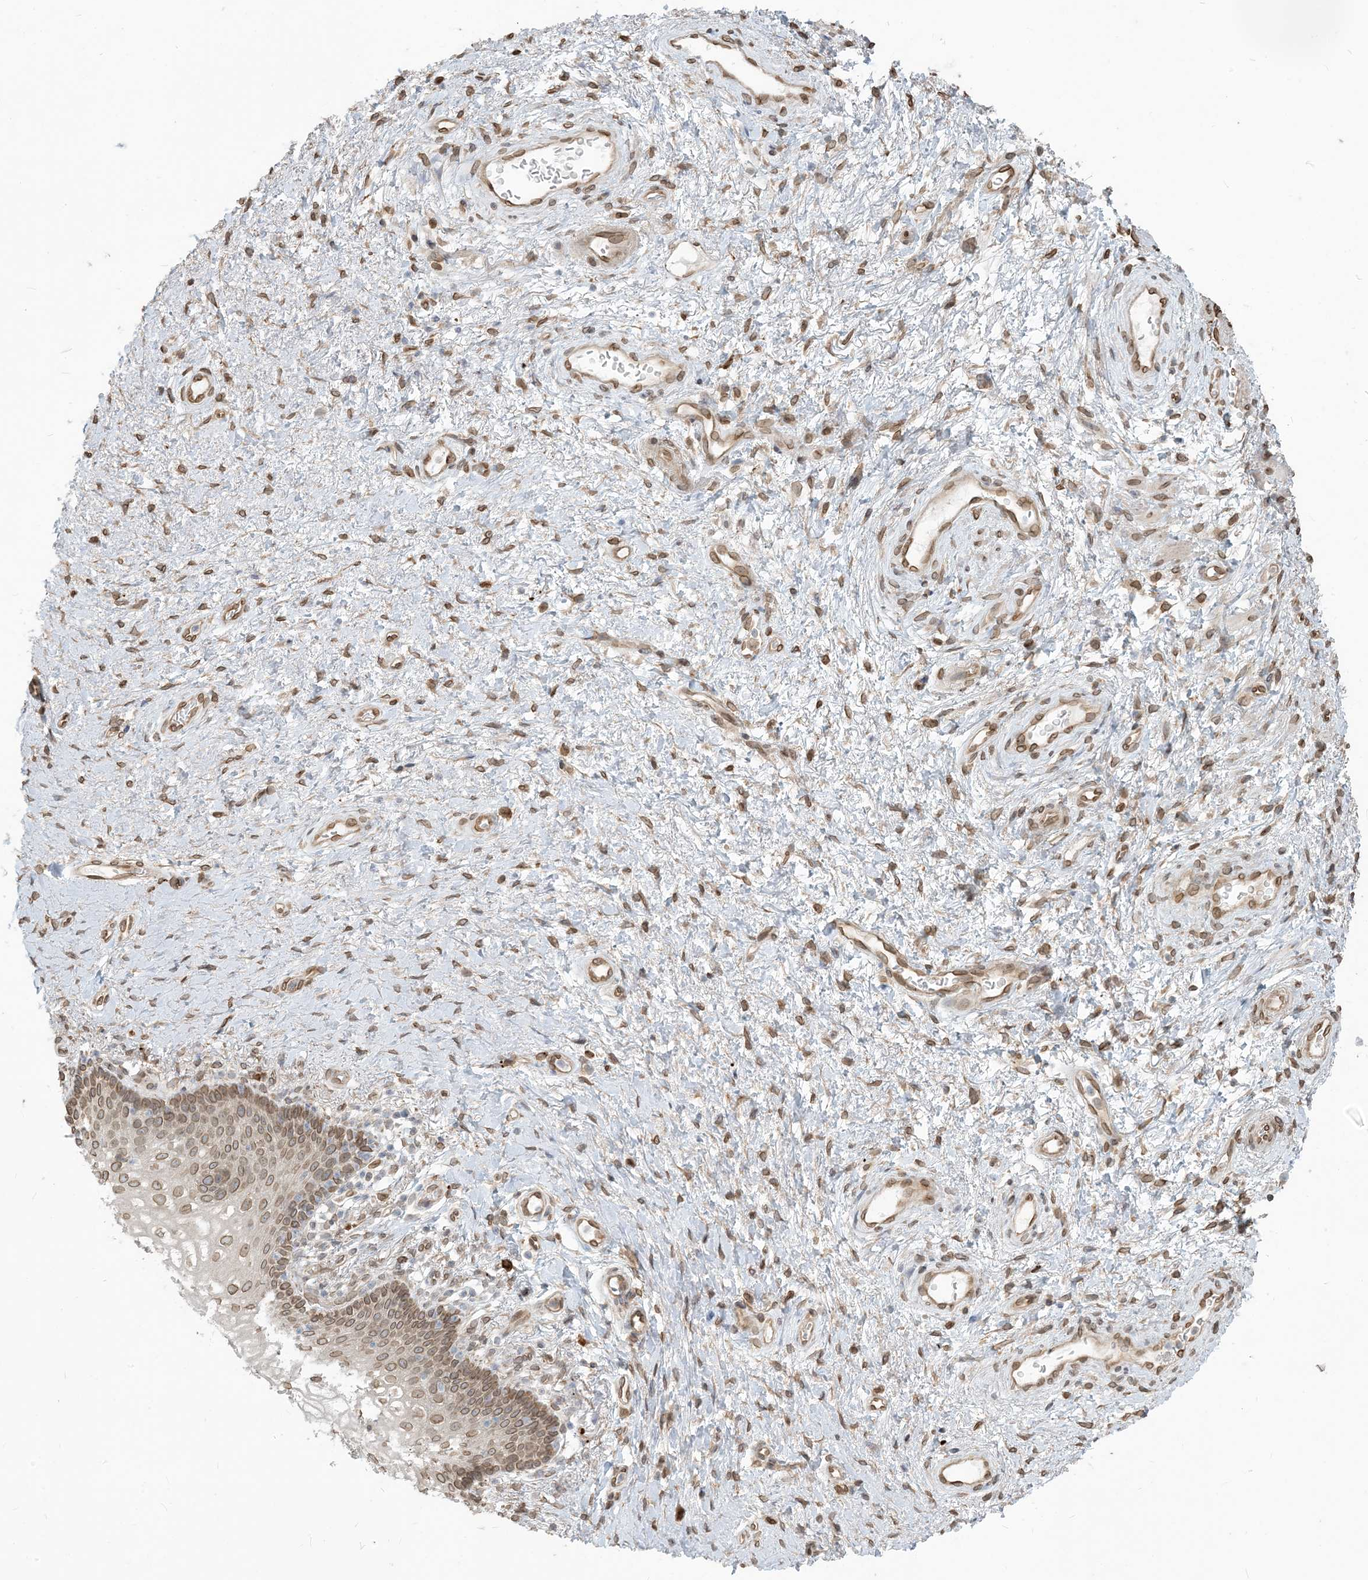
{"staining": {"intensity": "moderate", "quantity": ">75%", "location": "cytoplasmic/membranous,nuclear"}, "tissue": "vagina", "cell_type": "Squamous epithelial cells", "image_type": "normal", "snomed": [{"axis": "morphology", "description": "Normal tissue, NOS"}, {"axis": "topography", "description": "Vagina"}], "caption": "DAB (3,3'-diaminobenzidine) immunohistochemical staining of benign human vagina exhibits moderate cytoplasmic/membranous,nuclear protein positivity in about >75% of squamous epithelial cells. The protein of interest is shown in brown color, while the nuclei are stained blue.", "gene": "WWP1", "patient": {"sex": "female", "age": 60}}